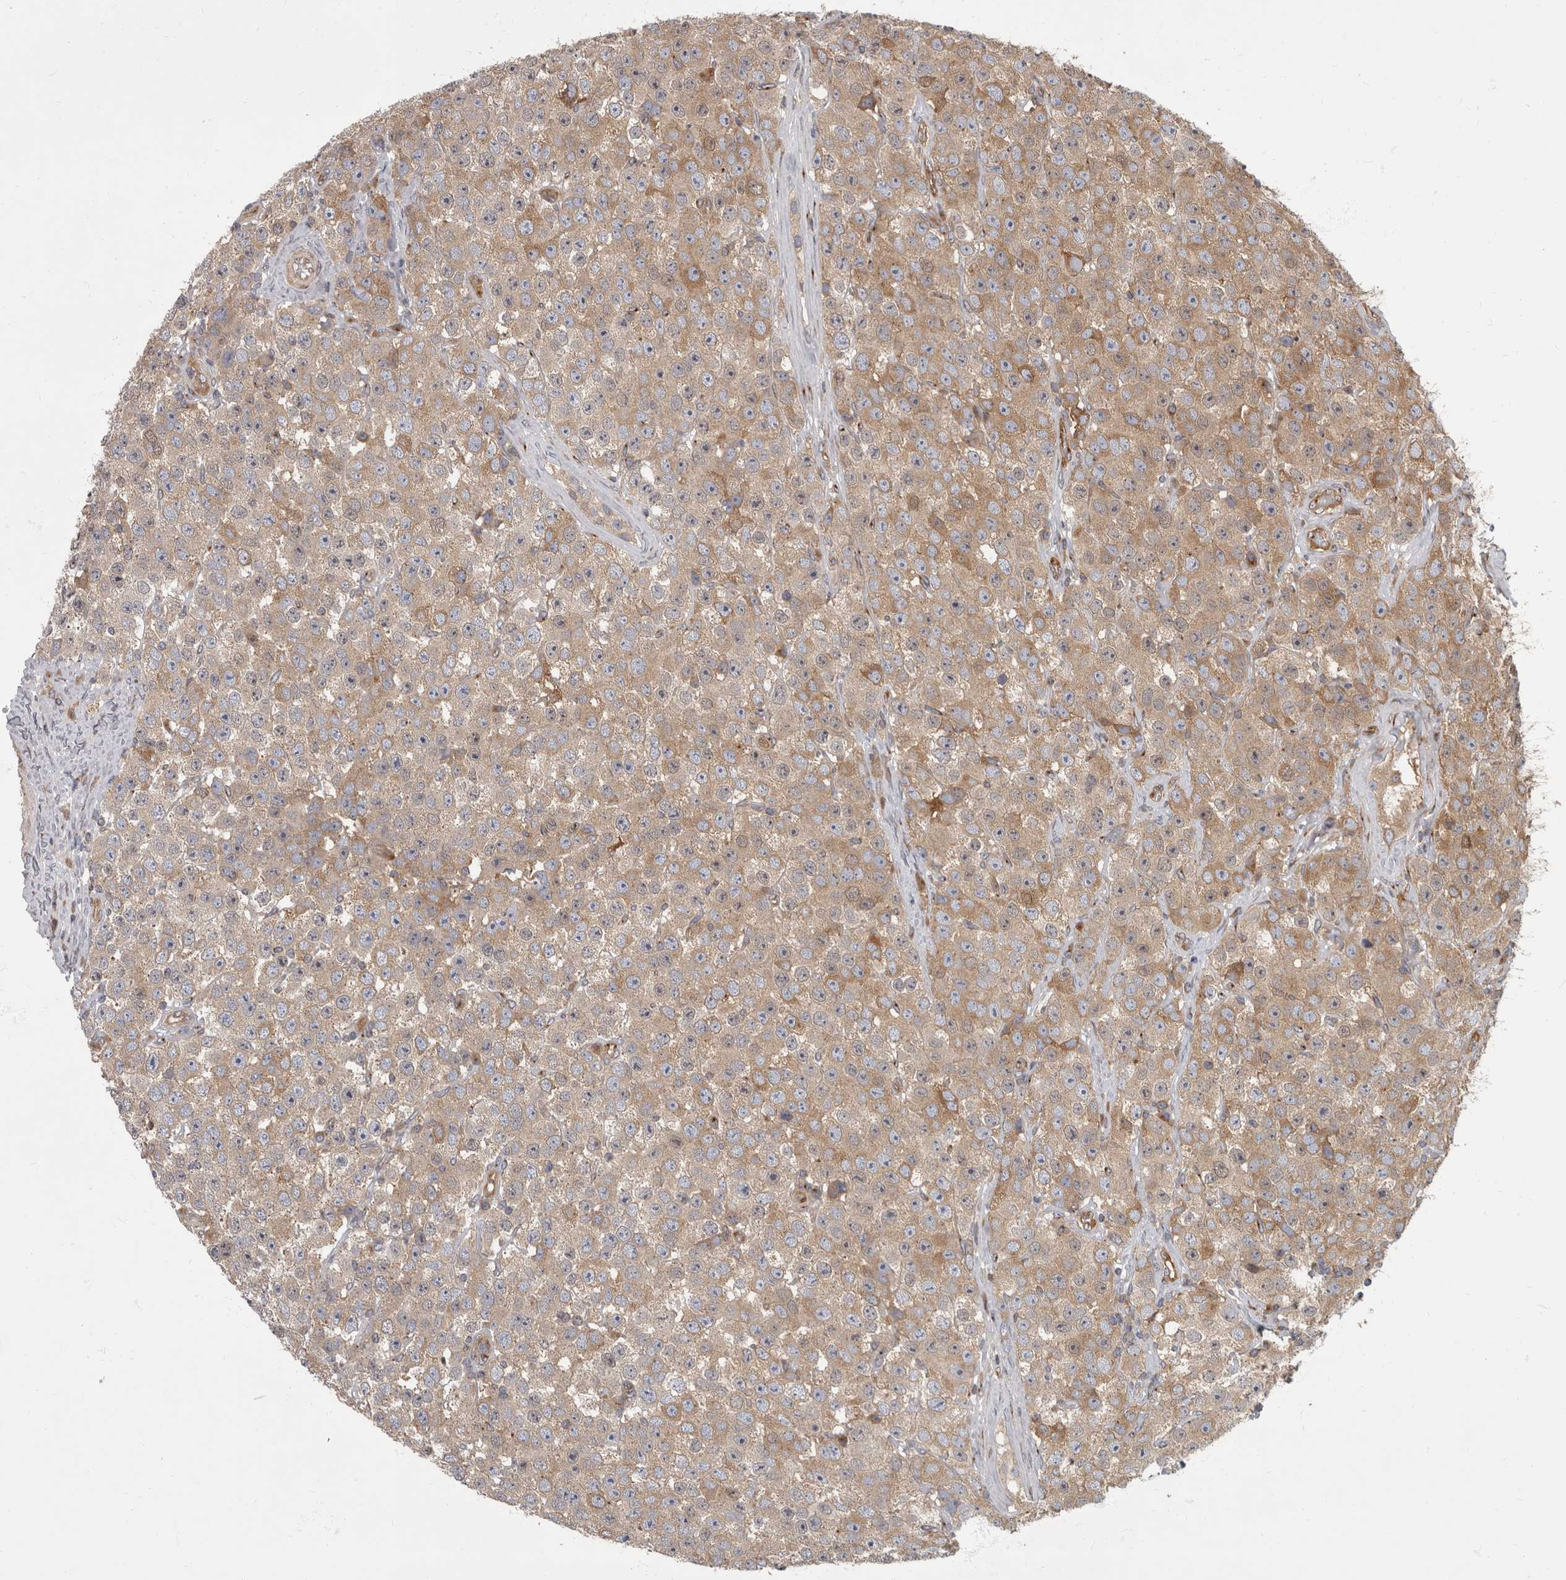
{"staining": {"intensity": "weak", "quantity": "25%-75%", "location": "cytoplasmic/membranous"}, "tissue": "testis cancer", "cell_type": "Tumor cells", "image_type": "cancer", "snomed": [{"axis": "morphology", "description": "Seminoma, NOS"}, {"axis": "morphology", "description": "Carcinoma, Embryonal, NOS"}, {"axis": "topography", "description": "Testis"}], "caption": "IHC (DAB) staining of testis cancer (seminoma) displays weak cytoplasmic/membranous protein expression in approximately 25%-75% of tumor cells.", "gene": "HOOK3", "patient": {"sex": "male", "age": 28}}